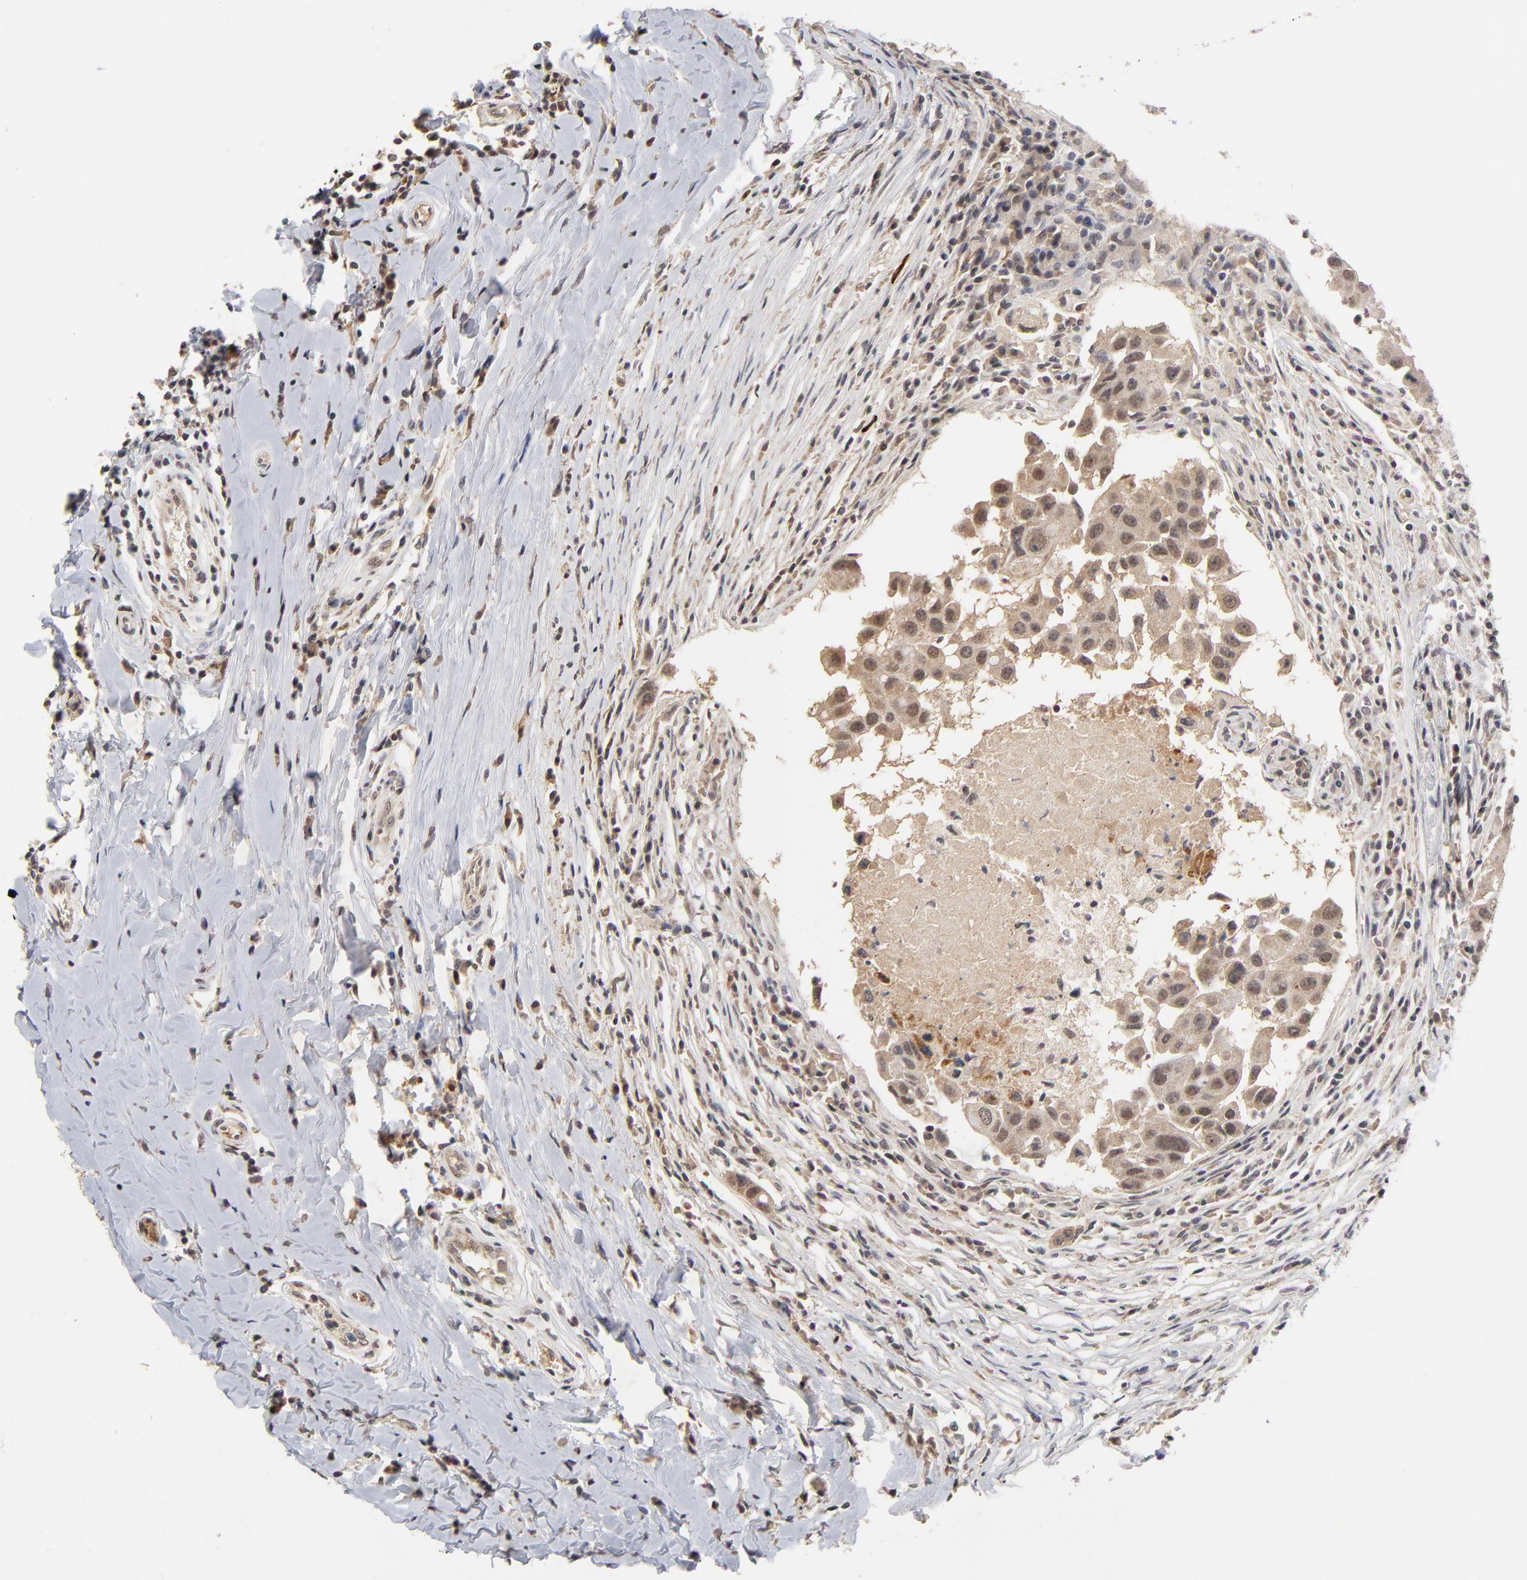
{"staining": {"intensity": "weak", "quantity": ">75%", "location": "cytoplasmic/membranous,nuclear"}, "tissue": "breast cancer", "cell_type": "Tumor cells", "image_type": "cancer", "snomed": [{"axis": "morphology", "description": "Duct carcinoma"}, {"axis": "topography", "description": "Breast"}], "caption": "Breast cancer (infiltrating ductal carcinoma) stained for a protein displays weak cytoplasmic/membranous and nuclear positivity in tumor cells. (DAB IHC, brown staining for protein, blue staining for nuclei).", "gene": "WSB1", "patient": {"sex": "female", "age": 27}}